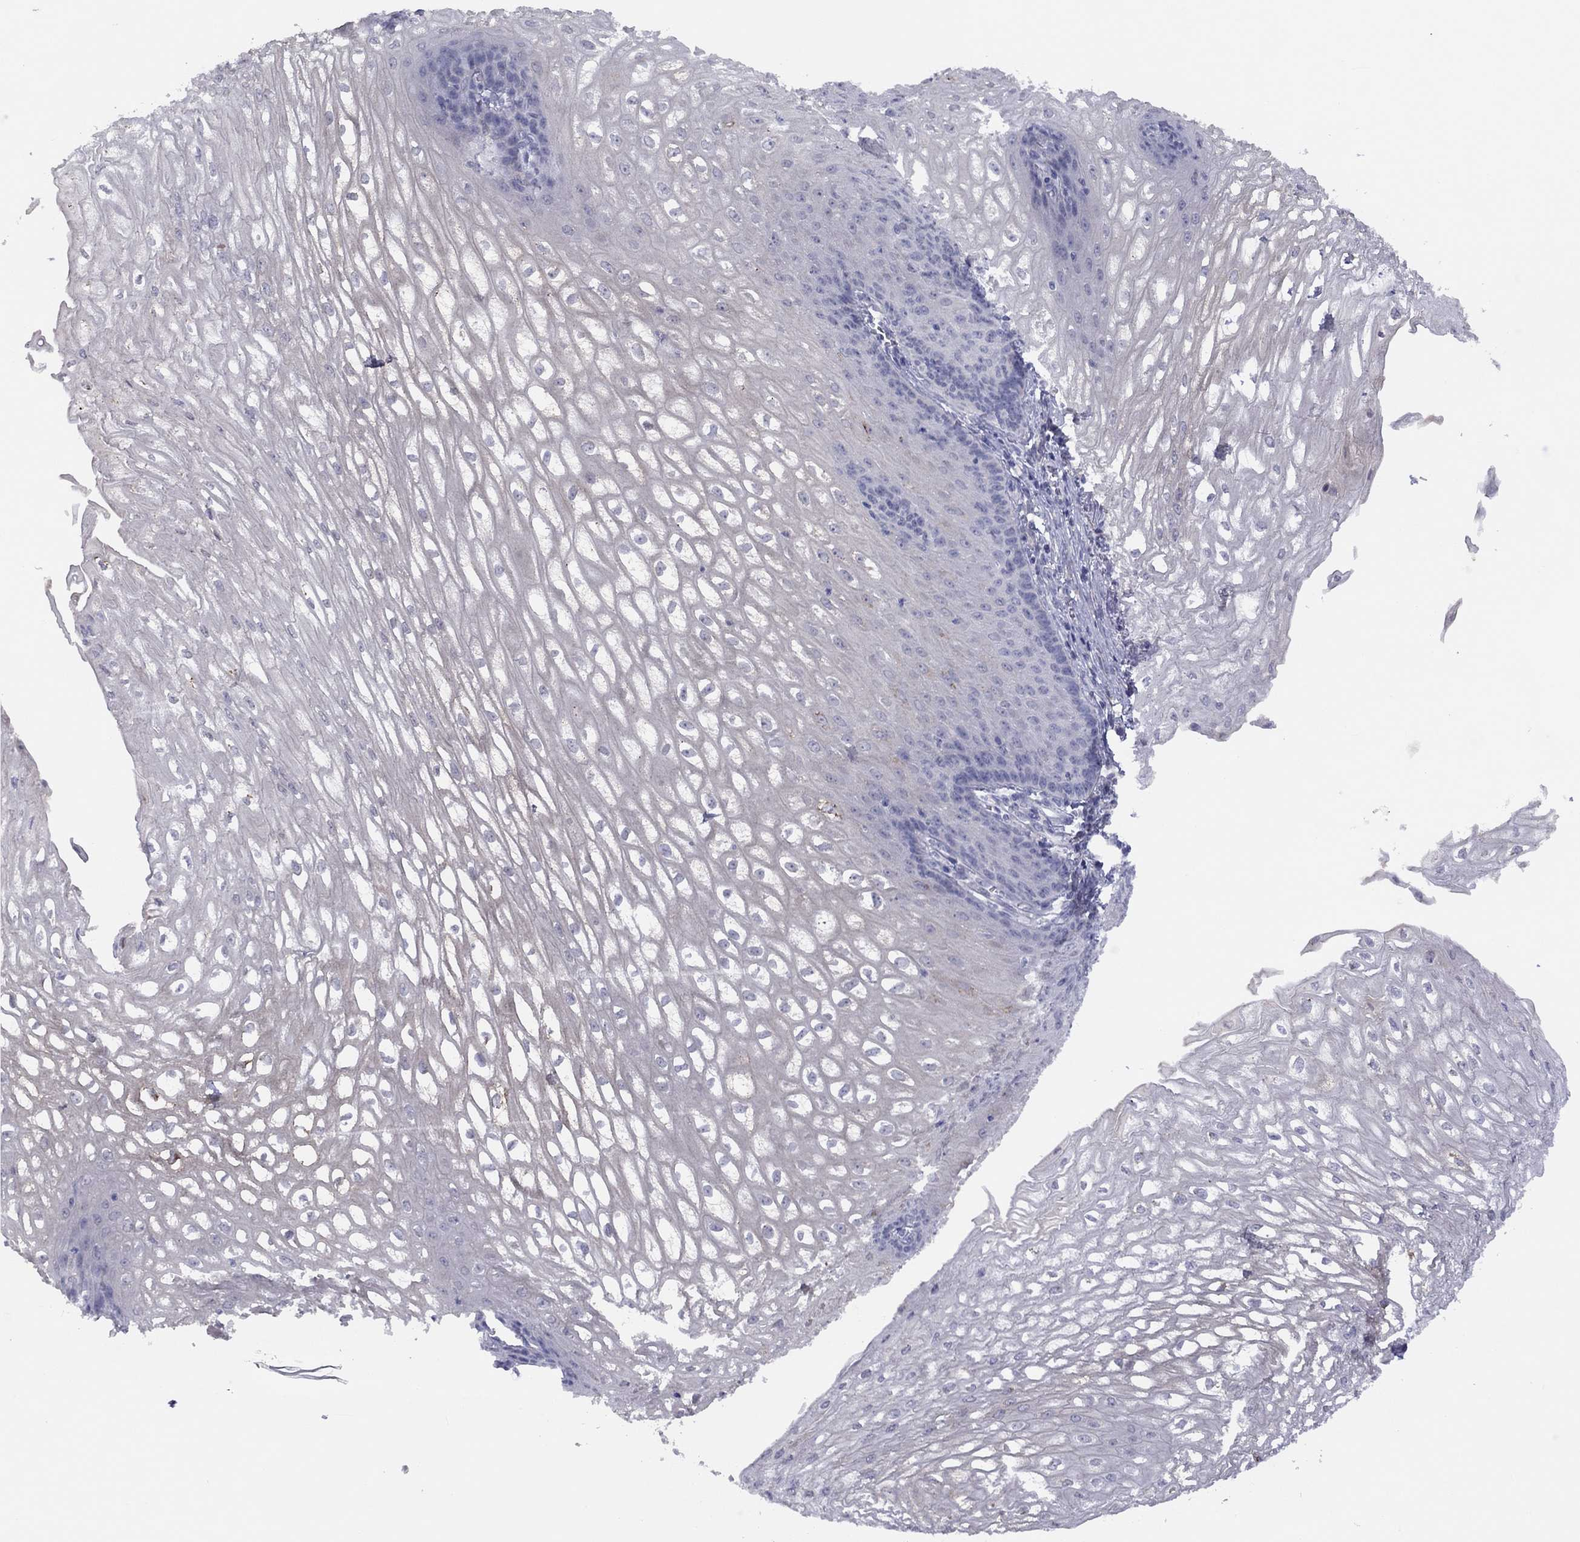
{"staining": {"intensity": "weak", "quantity": "<25%", "location": "cytoplasmic/membranous"}, "tissue": "esophagus", "cell_type": "Squamous epithelial cells", "image_type": "normal", "snomed": [{"axis": "morphology", "description": "Normal tissue, NOS"}, {"axis": "topography", "description": "Esophagus"}], "caption": "Squamous epithelial cells show no significant positivity in benign esophagus. (DAB (3,3'-diaminobenzidine) immunohistochemistry (IHC) visualized using brightfield microscopy, high magnification).", "gene": "CYP2B6", "patient": {"sex": "male", "age": 58}}